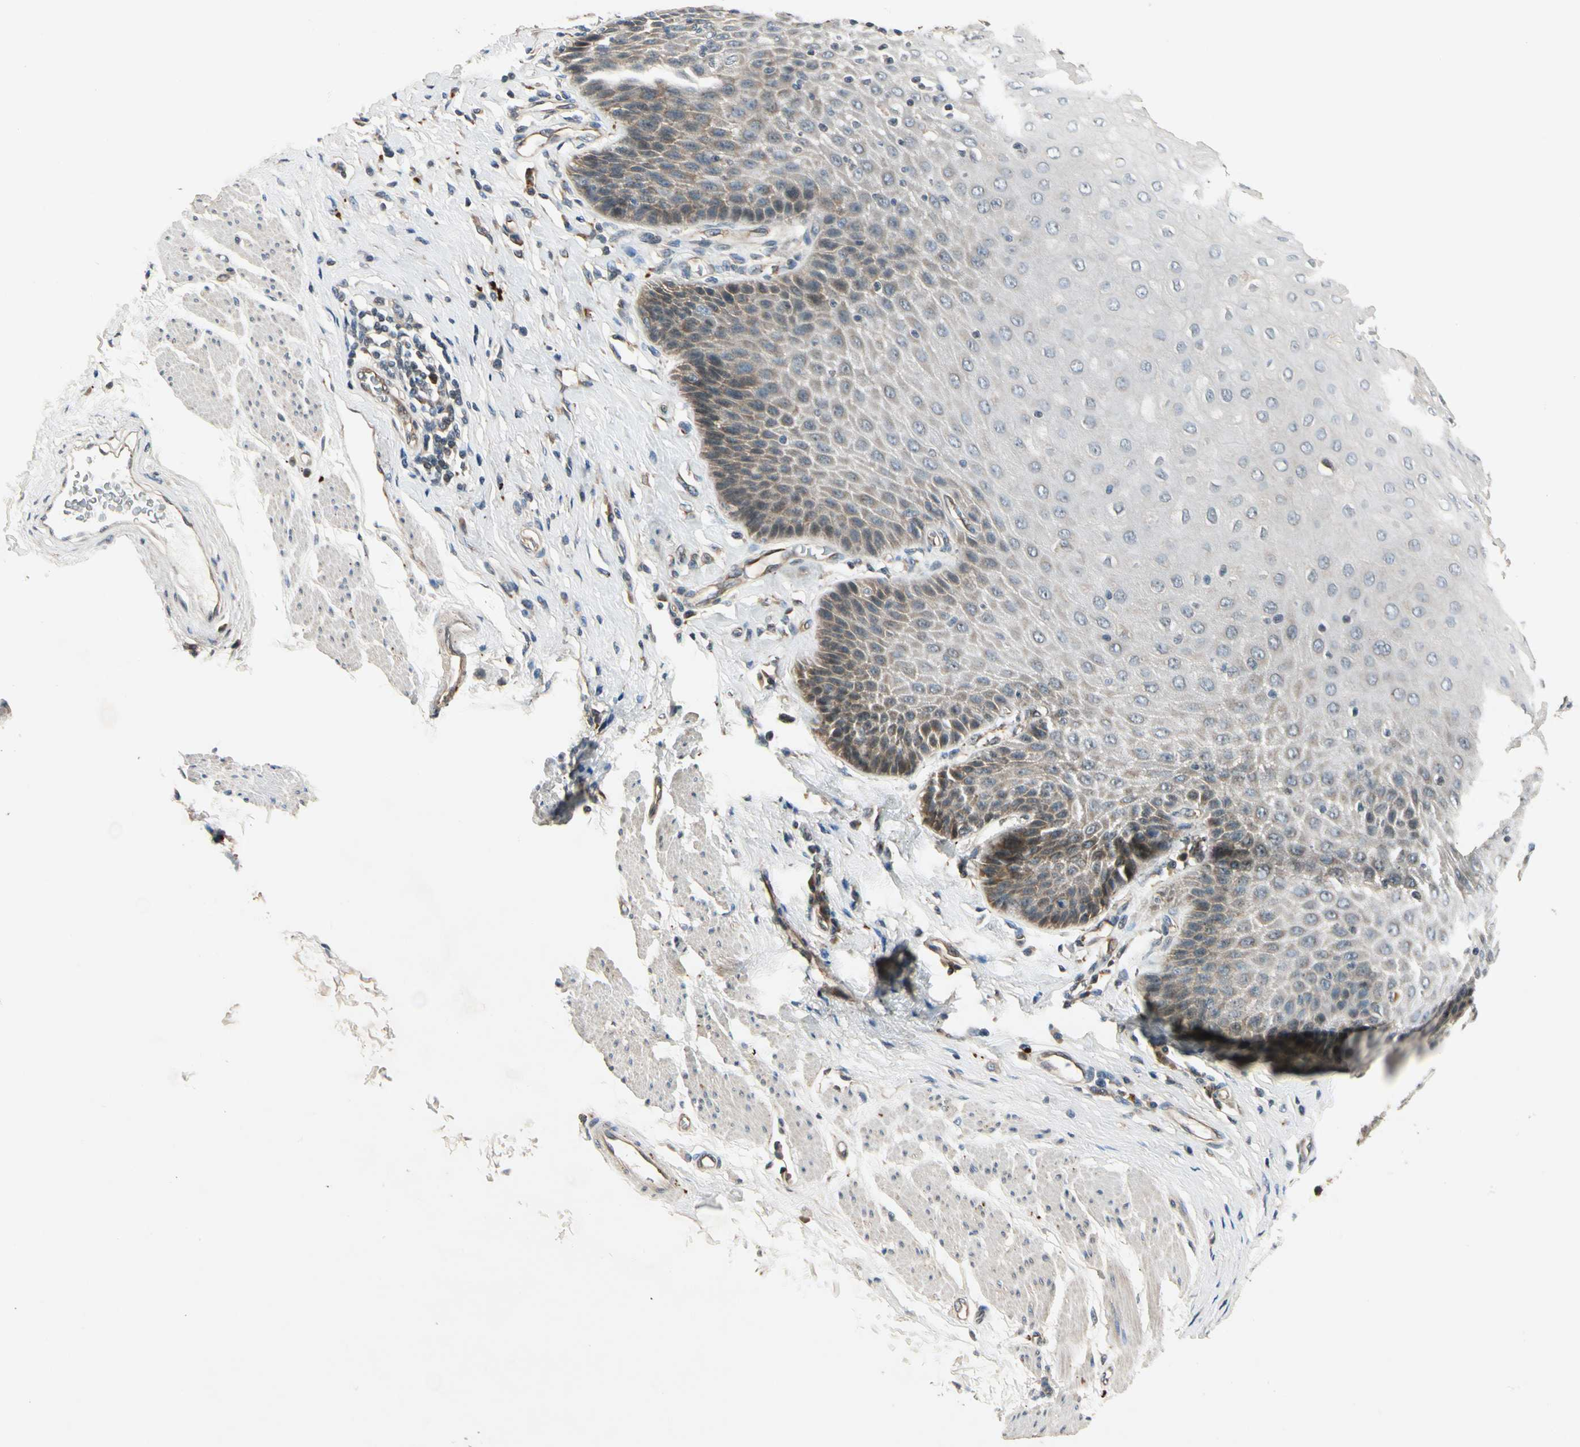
{"staining": {"intensity": "weak", "quantity": ">75%", "location": "cytoplasmic/membranous"}, "tissue": "esophagus", "cell_type": "Squamous epithelial cells", "image_type": "normal", "snomed": [{"axis": "morphology", "description": "Normal tissue, NOS"}, {"axis": "topography", "description": "Esophagus"}], "caption": "Esophagus stained for a protein (brown) reveals weak cytoplasmic/membranous positive expression in about >75% of squamous epithelial cells.", "gene": "ROCK2", "patient": {"sex": "female", "age": 61}}